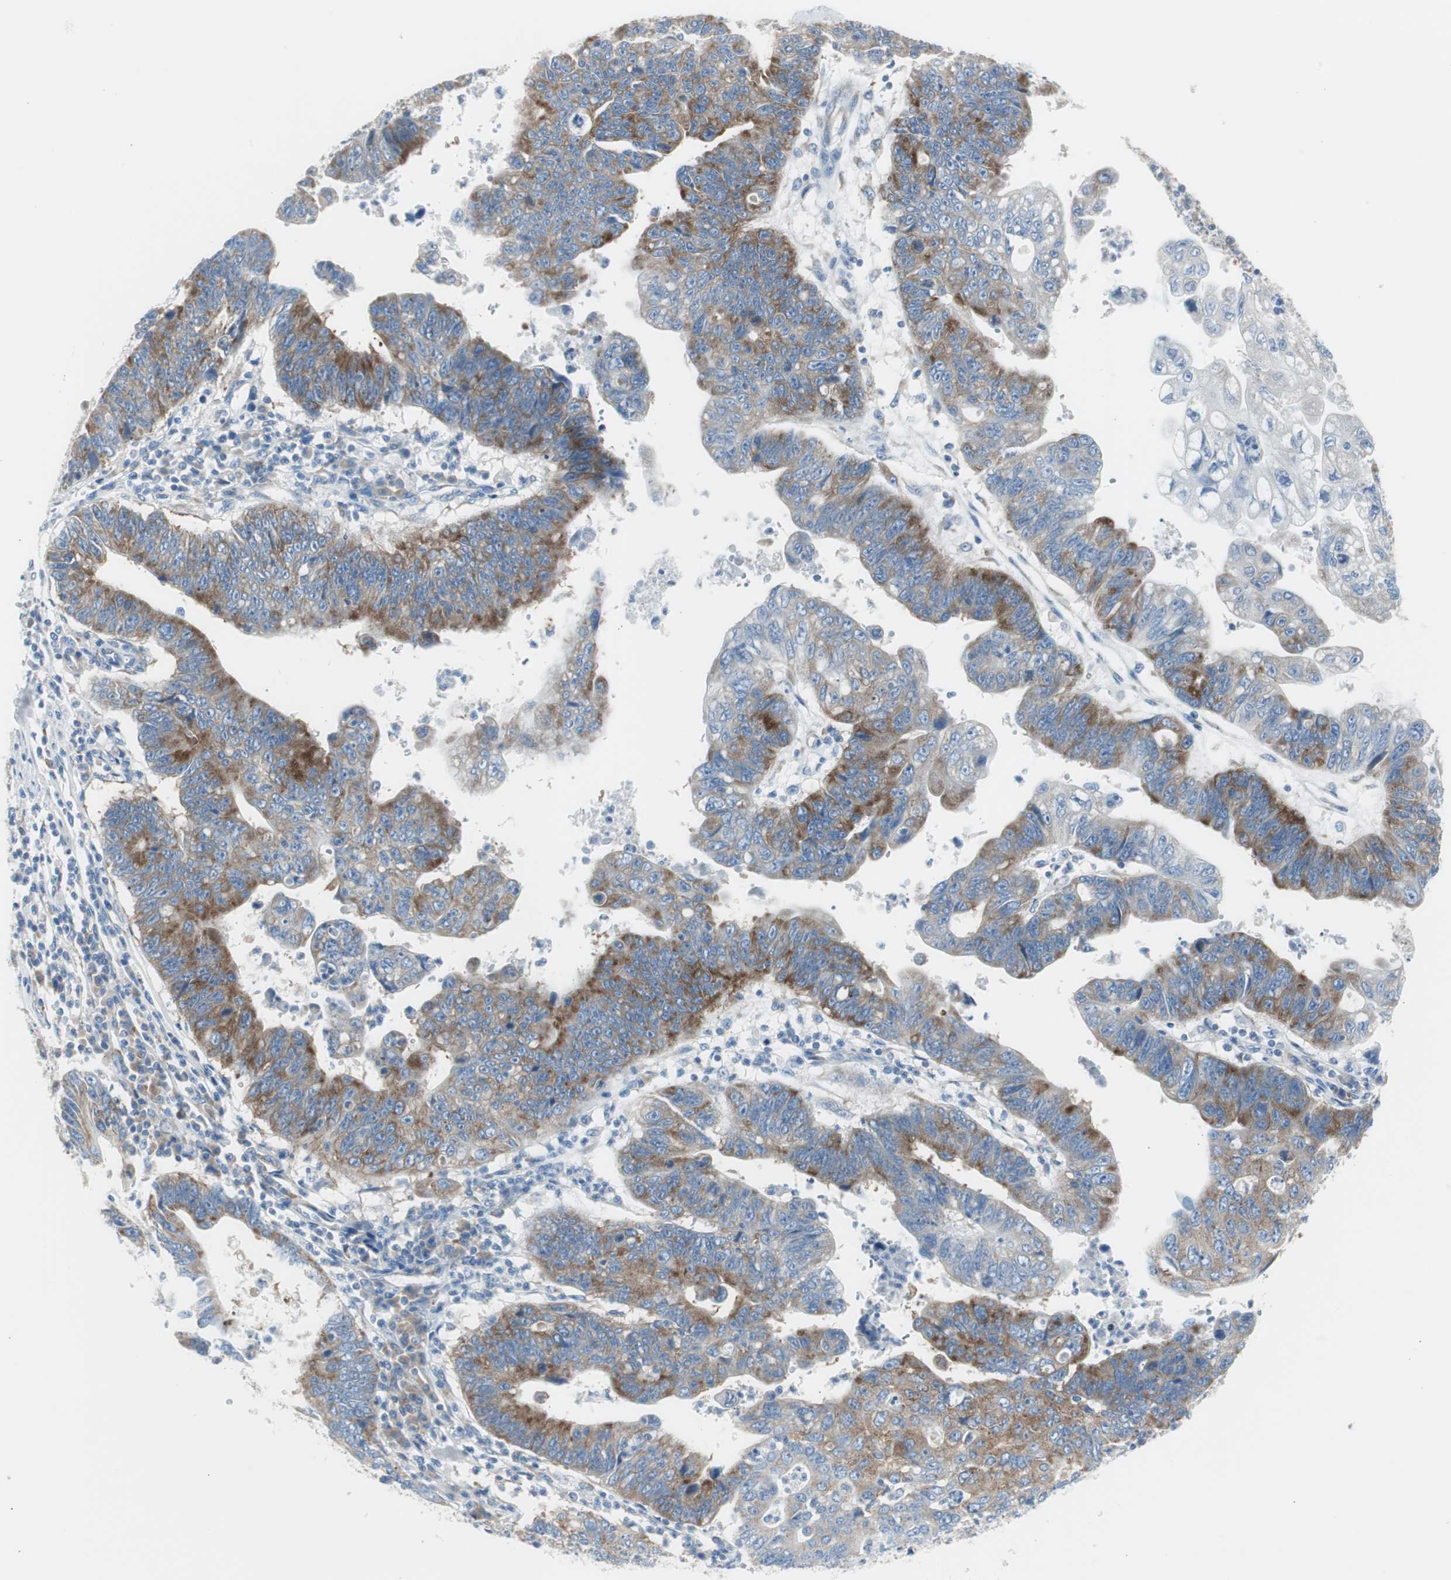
{"staining": {"intensity": "strong", "quantity": ">75%", "location": "cytoplasmic/membranous"}, "tissue": "stomach cancer", "cell_type": "Tumor cells", "image_type": "cancer", "snomed": [{"axis": "morphology", "description": "Adenocarcinoma, NOS"}, {"axis": "topography", "description": "Stomach"}], "caption": "This is a histology image of IHC staining of adenocarcinoma (stomach), which shows strong positivity in the cytoplasmic/membranous of tumor cells.", "gene": "RPS12", "patient": {"sex": "male", "age": 59}}